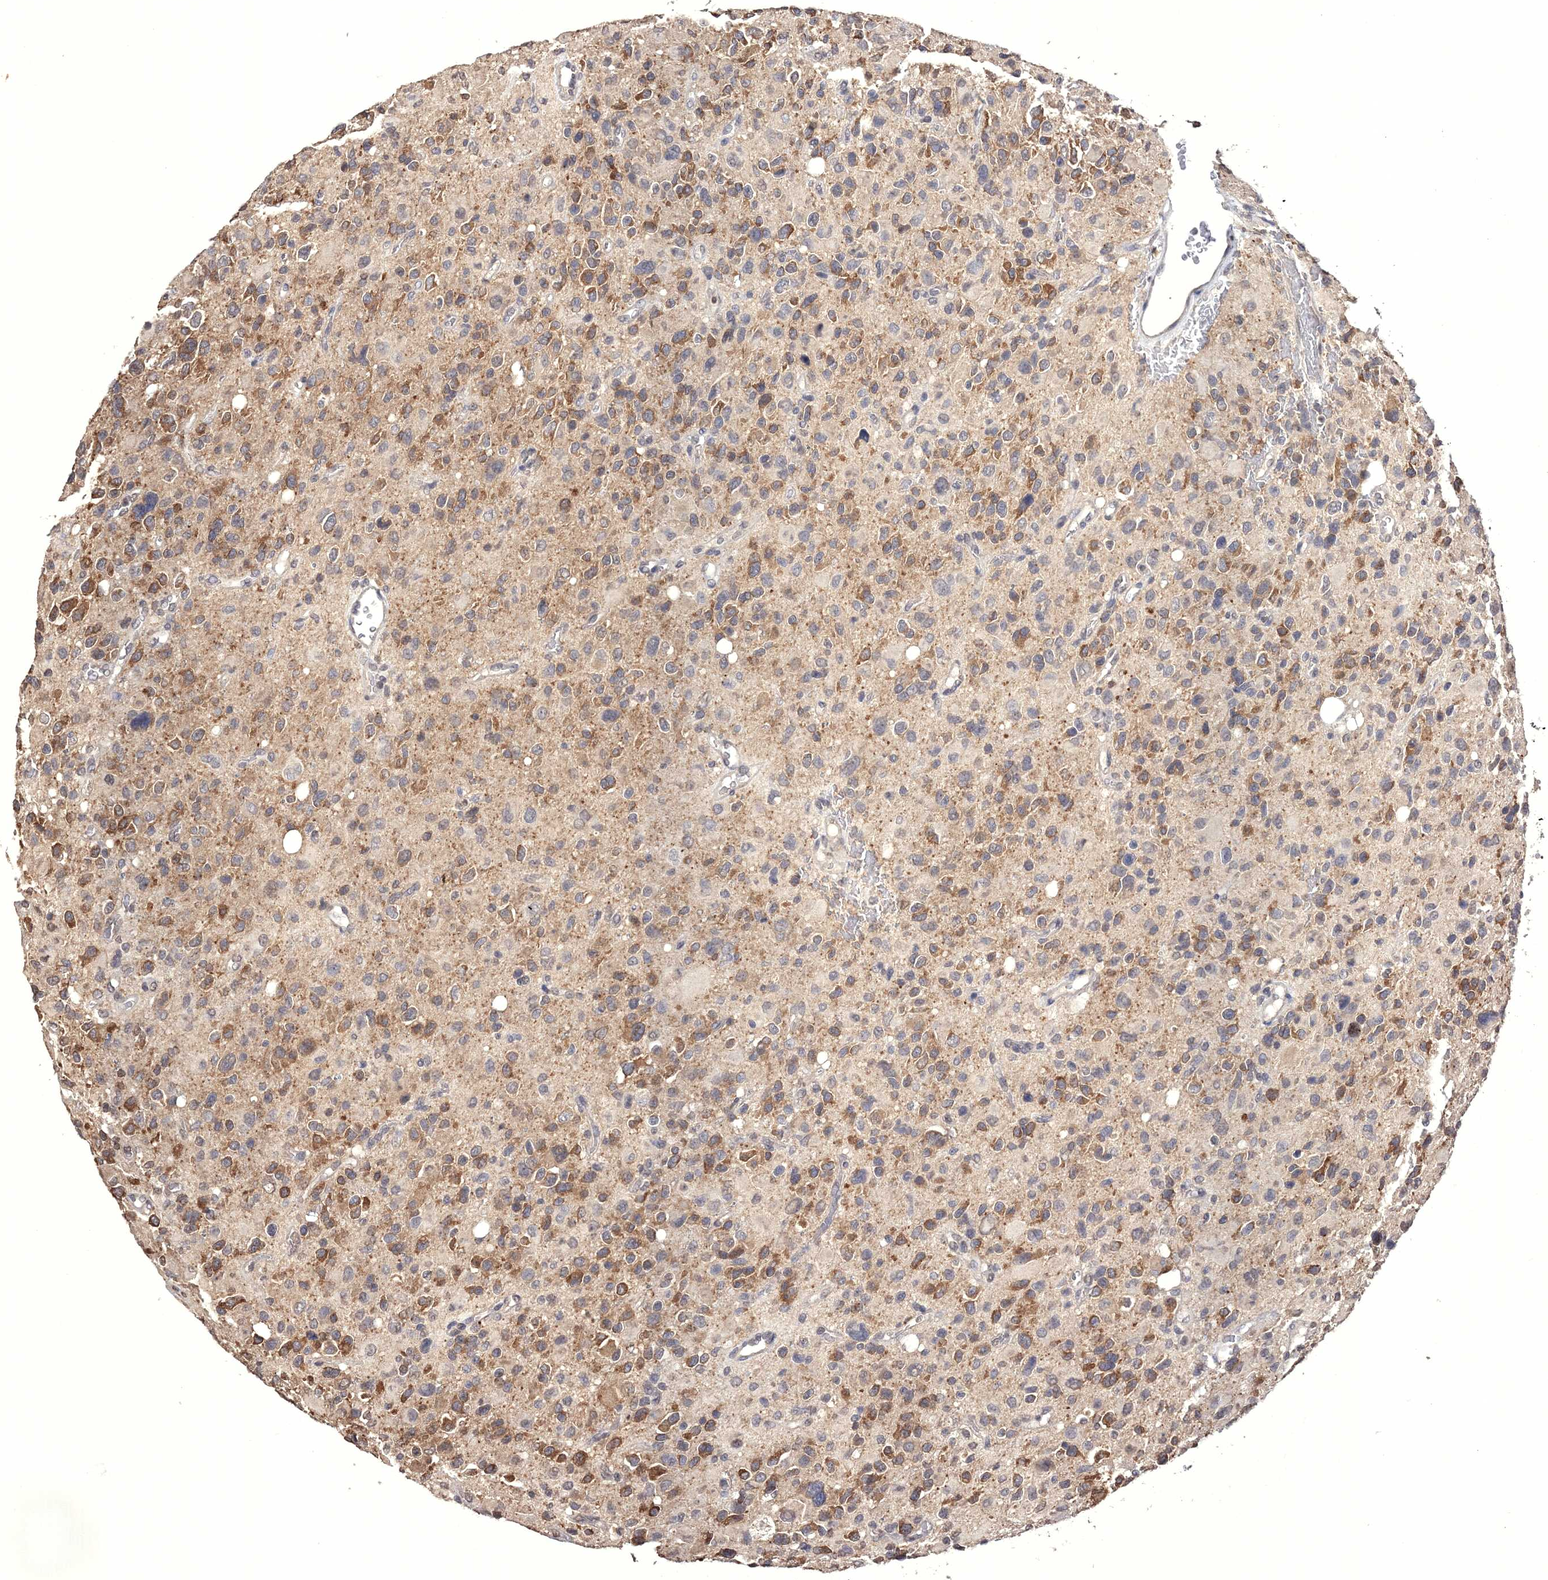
{"staining": {"intensity": "moderate", "quantity": ">75%", "location": "cytoplasmic/membranous"}, "tissue": "glioma", "cell_type": "Tumor cells", "image_type": "cancer", "snomed": [{"axis": "morphology", "description": "Glioma, malignant, High grade"}, {"axis": "topography", "description": "Brain"}], "caption": "Immunohistochemical staining of human malignant glioma (high-grade) exhibits medium levels of moderate cytoplasmic/membranous staining in about >75% of tumor cells.", "gene": "GPN1", "patient": {"sex": "male", "age": 48}}